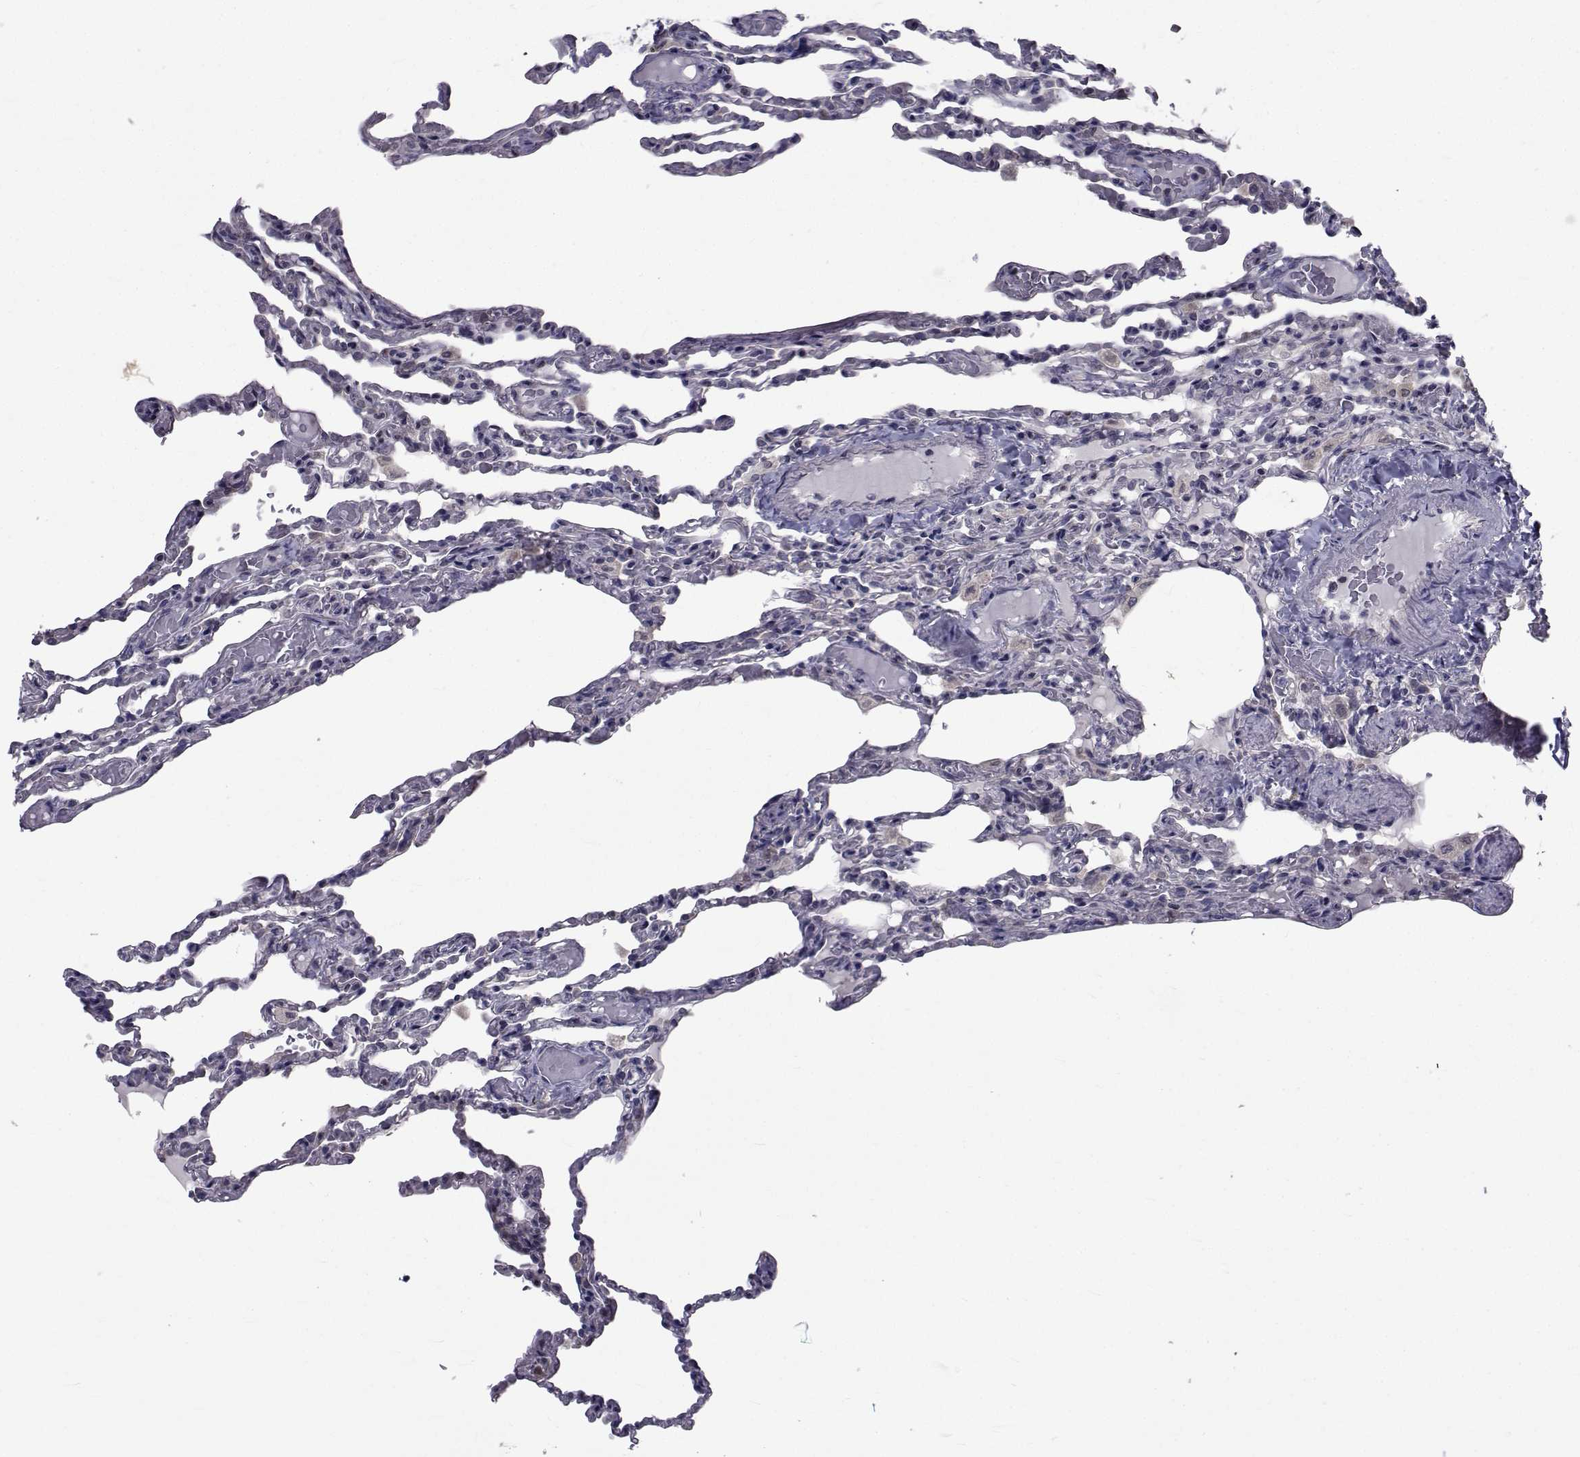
{"staining": {"intensity": "negative", "quantity": "none", "location": "none"}, "tissue": "lung", "cell_type": "Alveolar cells", "image_type": "normal", "snomed": [{"axis": "morphology", "description": "Normal tissue, NOS"}, {"axis": "topography", "description": "Lung"}], "caption": "Human lung stained for a protein using IHC exhibits no expression in alveolar cells.", "gene": "SLC30A10", "patient": {"sex": "female", "age": 43}}